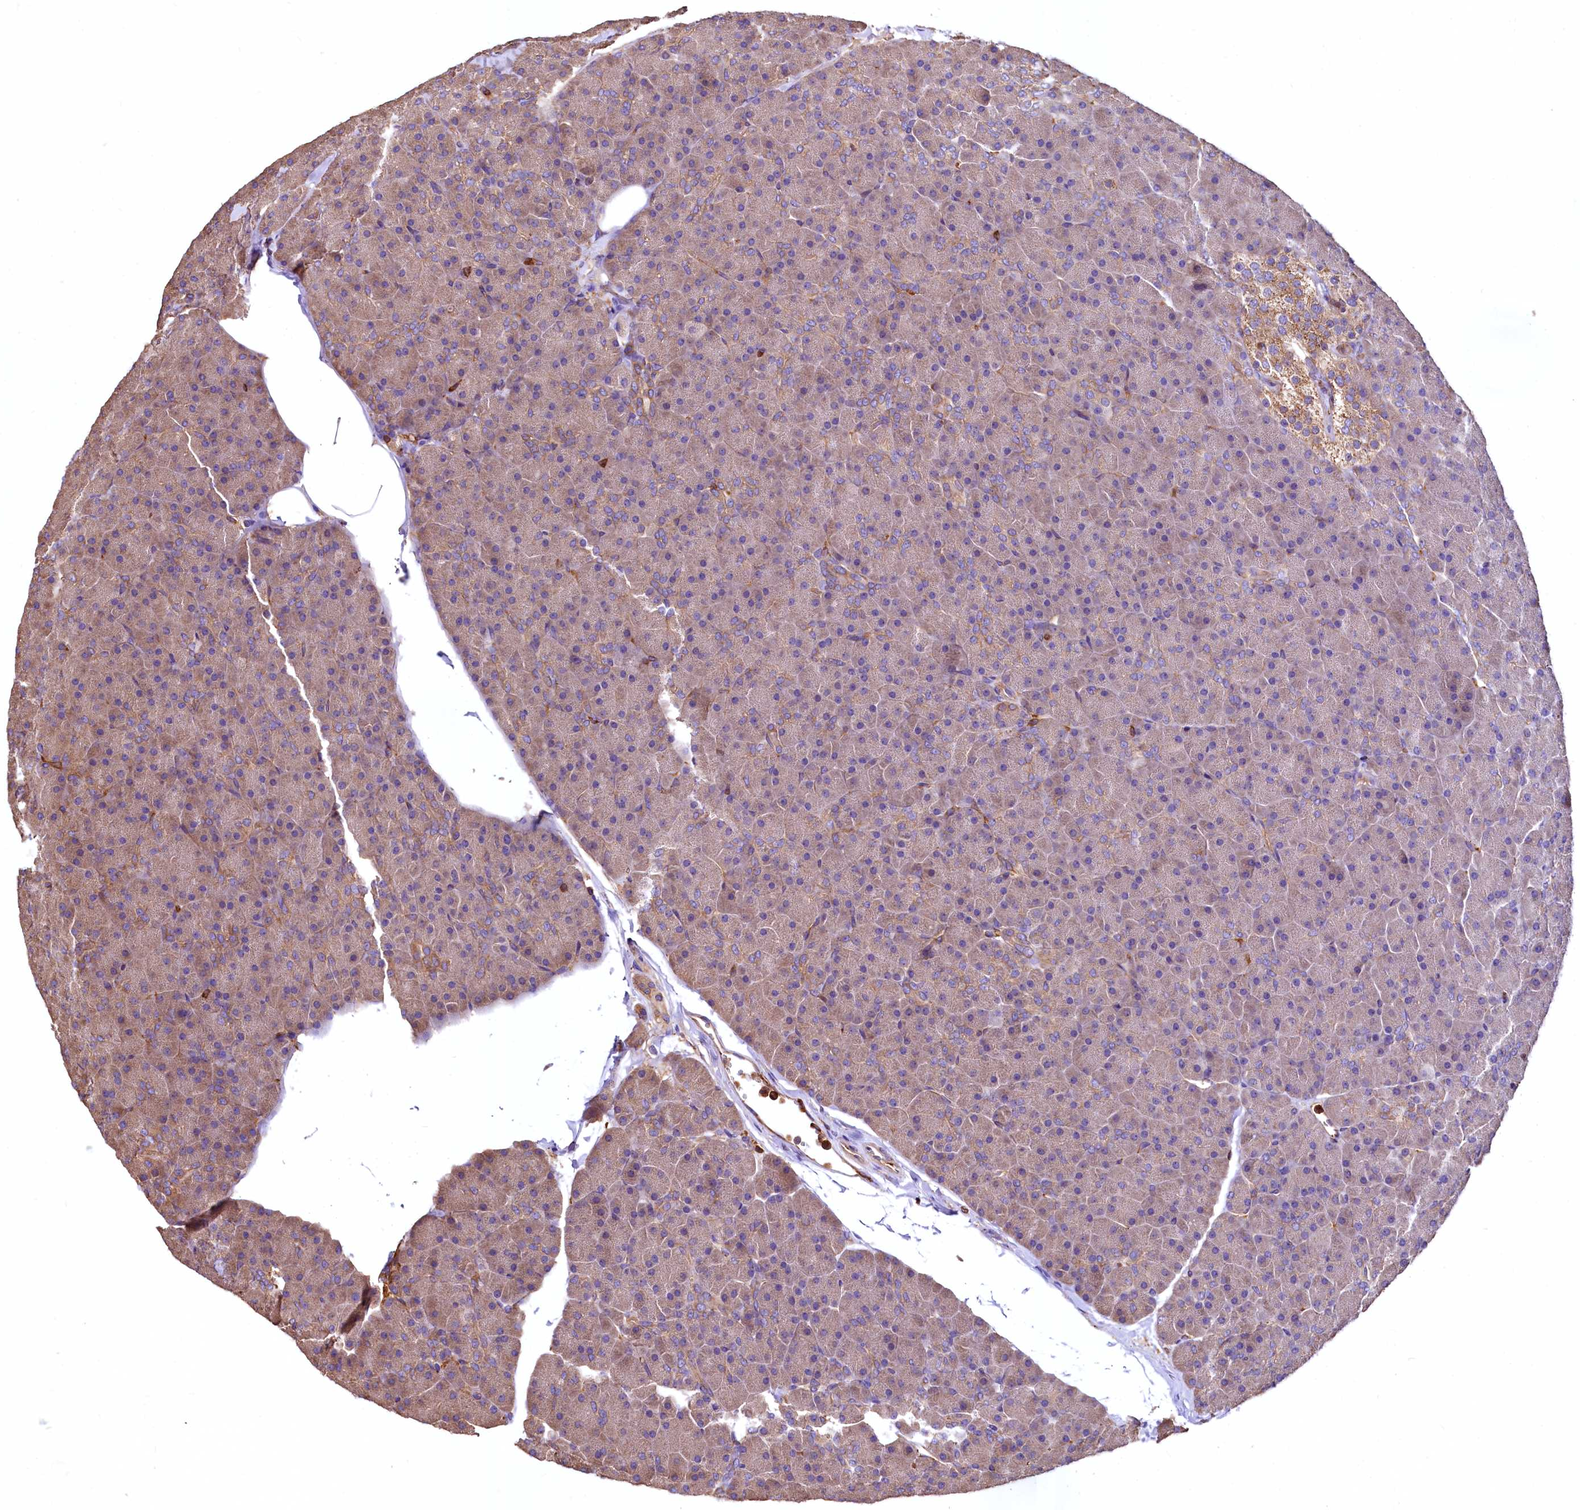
{"staining": {"intensity": "moderate", "quantity": "25%-75%", "location": "cytoplasmic/membranous"}, "tissue": "pancreas", "cell_type": "Exocrine glandular cells", "image_type": "normal", "snomed": [{"axis": "morphology", "description": "Normal tissue, NOS"}, {"axis": "topography", "description": "Pancreas"}], "caption": "Immunohistochemistry of benign pancreas shows medium levels of moderate cytoplasmic/membranous expression in approximately 25%-75% of exocrine glandular cells.", "gene": "RARS2", "patient": {"sex": "male", "age": 36}}